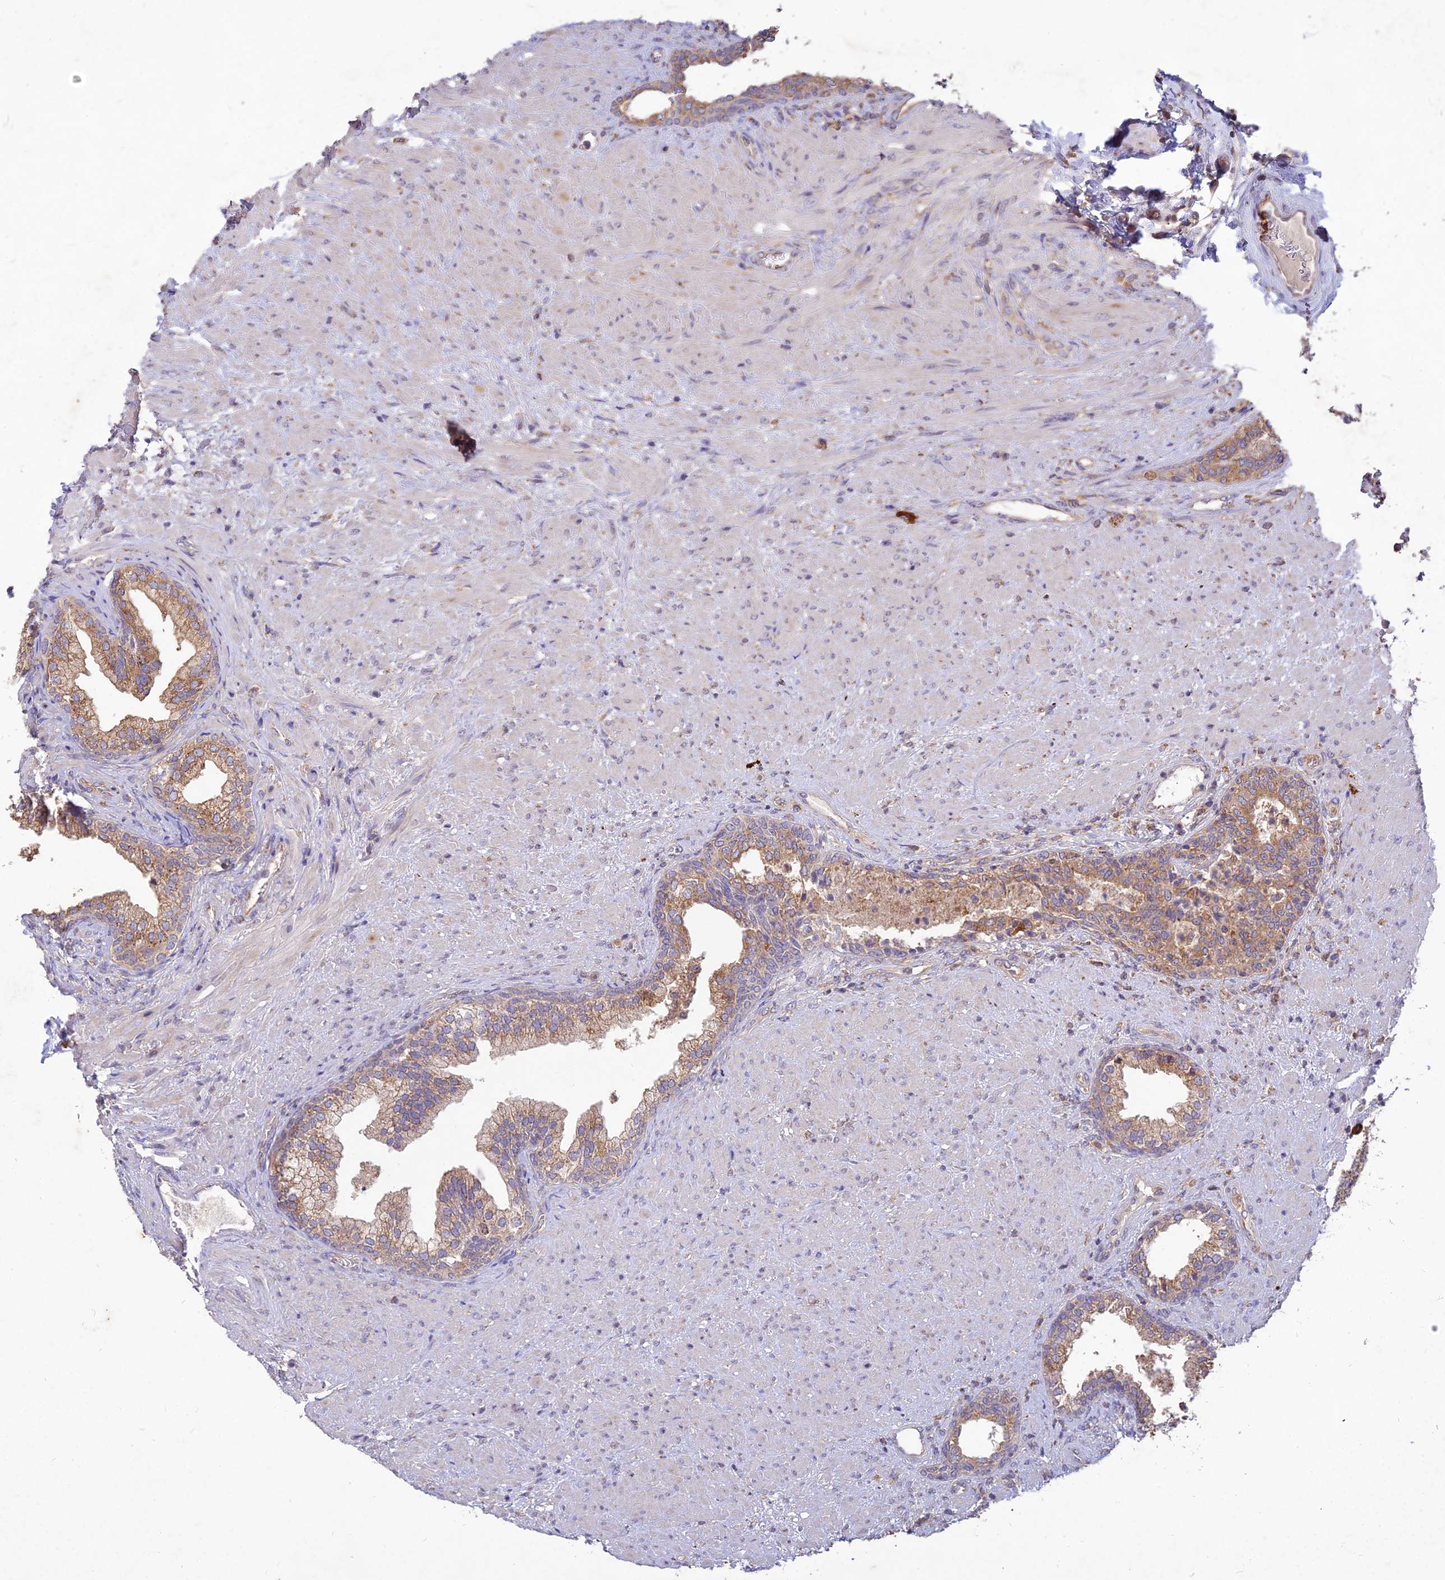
{"staining": {"intensity": "moderate", "quantity": ">75%", "location": "cytoplasmic/membranous"}, "tissue": "prostate", "cell_type": "Glandular cells", "image_type": "normal", "snomed": [{"axis": "morphology", "description": "Normal tissue, NOS"}, {"axis": "topography", "description": "Prostate"}], "caption": "DAB (3,3'-diaminobenzidine) immunohistochemical staining of unremarkable prostate shows moderate cytoplasmic/membranous protein positivity in approximately >75% of glandular cells. (IHC, brightfield microscopy, high magnification).", "gene": "NXNL2", "patient": {"sex": "male", "age": 76}}